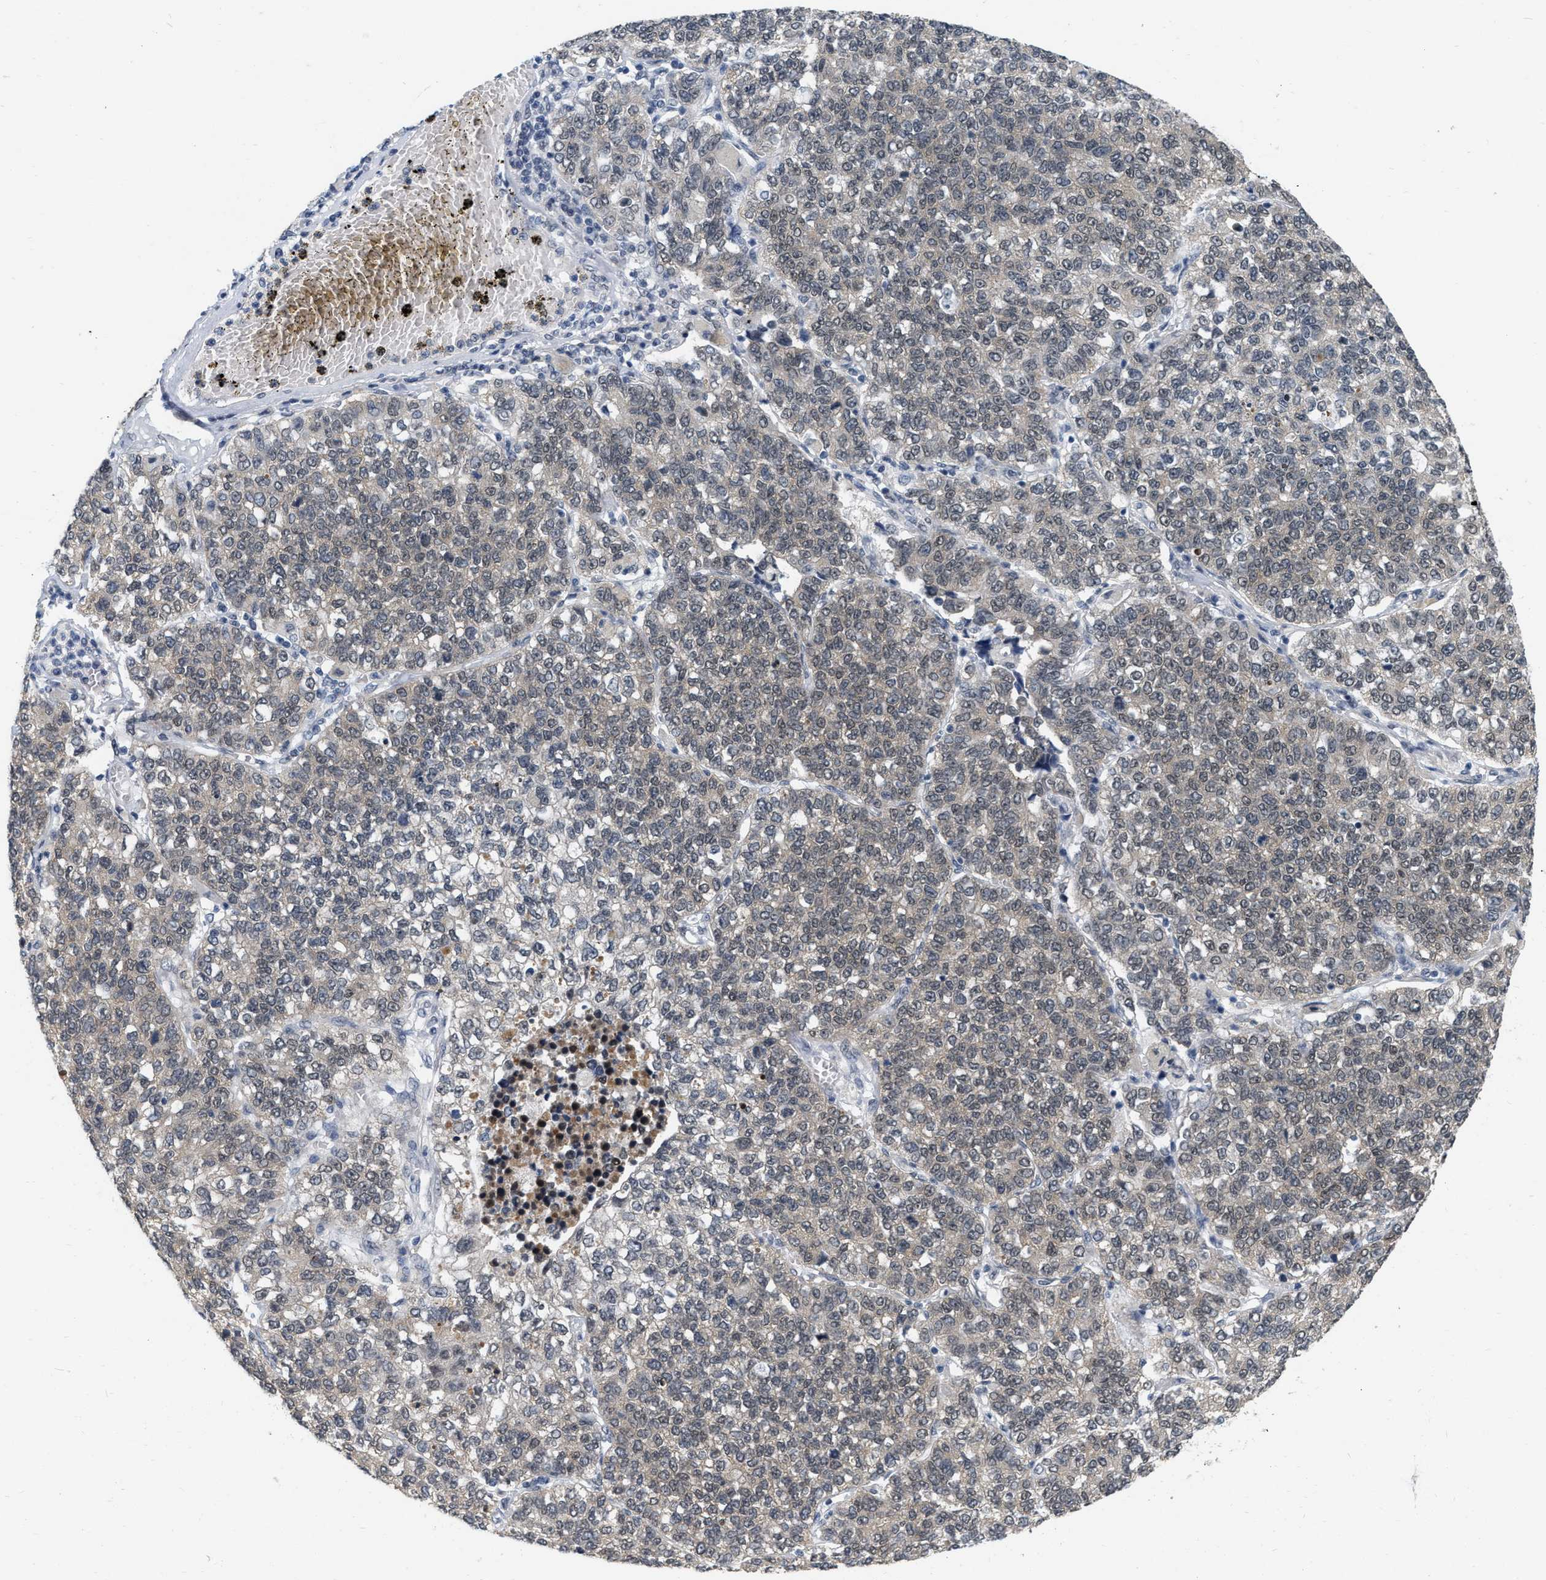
{"staining": {"intensity": "weak", "quantity": ">75%", "location": "cytoplasmic/membranous"}, "tissue": "lung cancer", "cell_type": "Tumor cells", "image_type": "cancer", "snomed": [{"axis": "morphology", "description": "Adenocarcinoma, NOS"}, {"axis": "topography", "description": "Lung"}], "caption": "Immunohistochemistry image of human adenocarcinoma (lung) stained for a protein (brown), which displays low levels of weak cytoplasmic/membranous expression in approximately >75% of tumor cells.", "gene": "RUVBL1", "patient": {"sex": "male", "age": 49}}